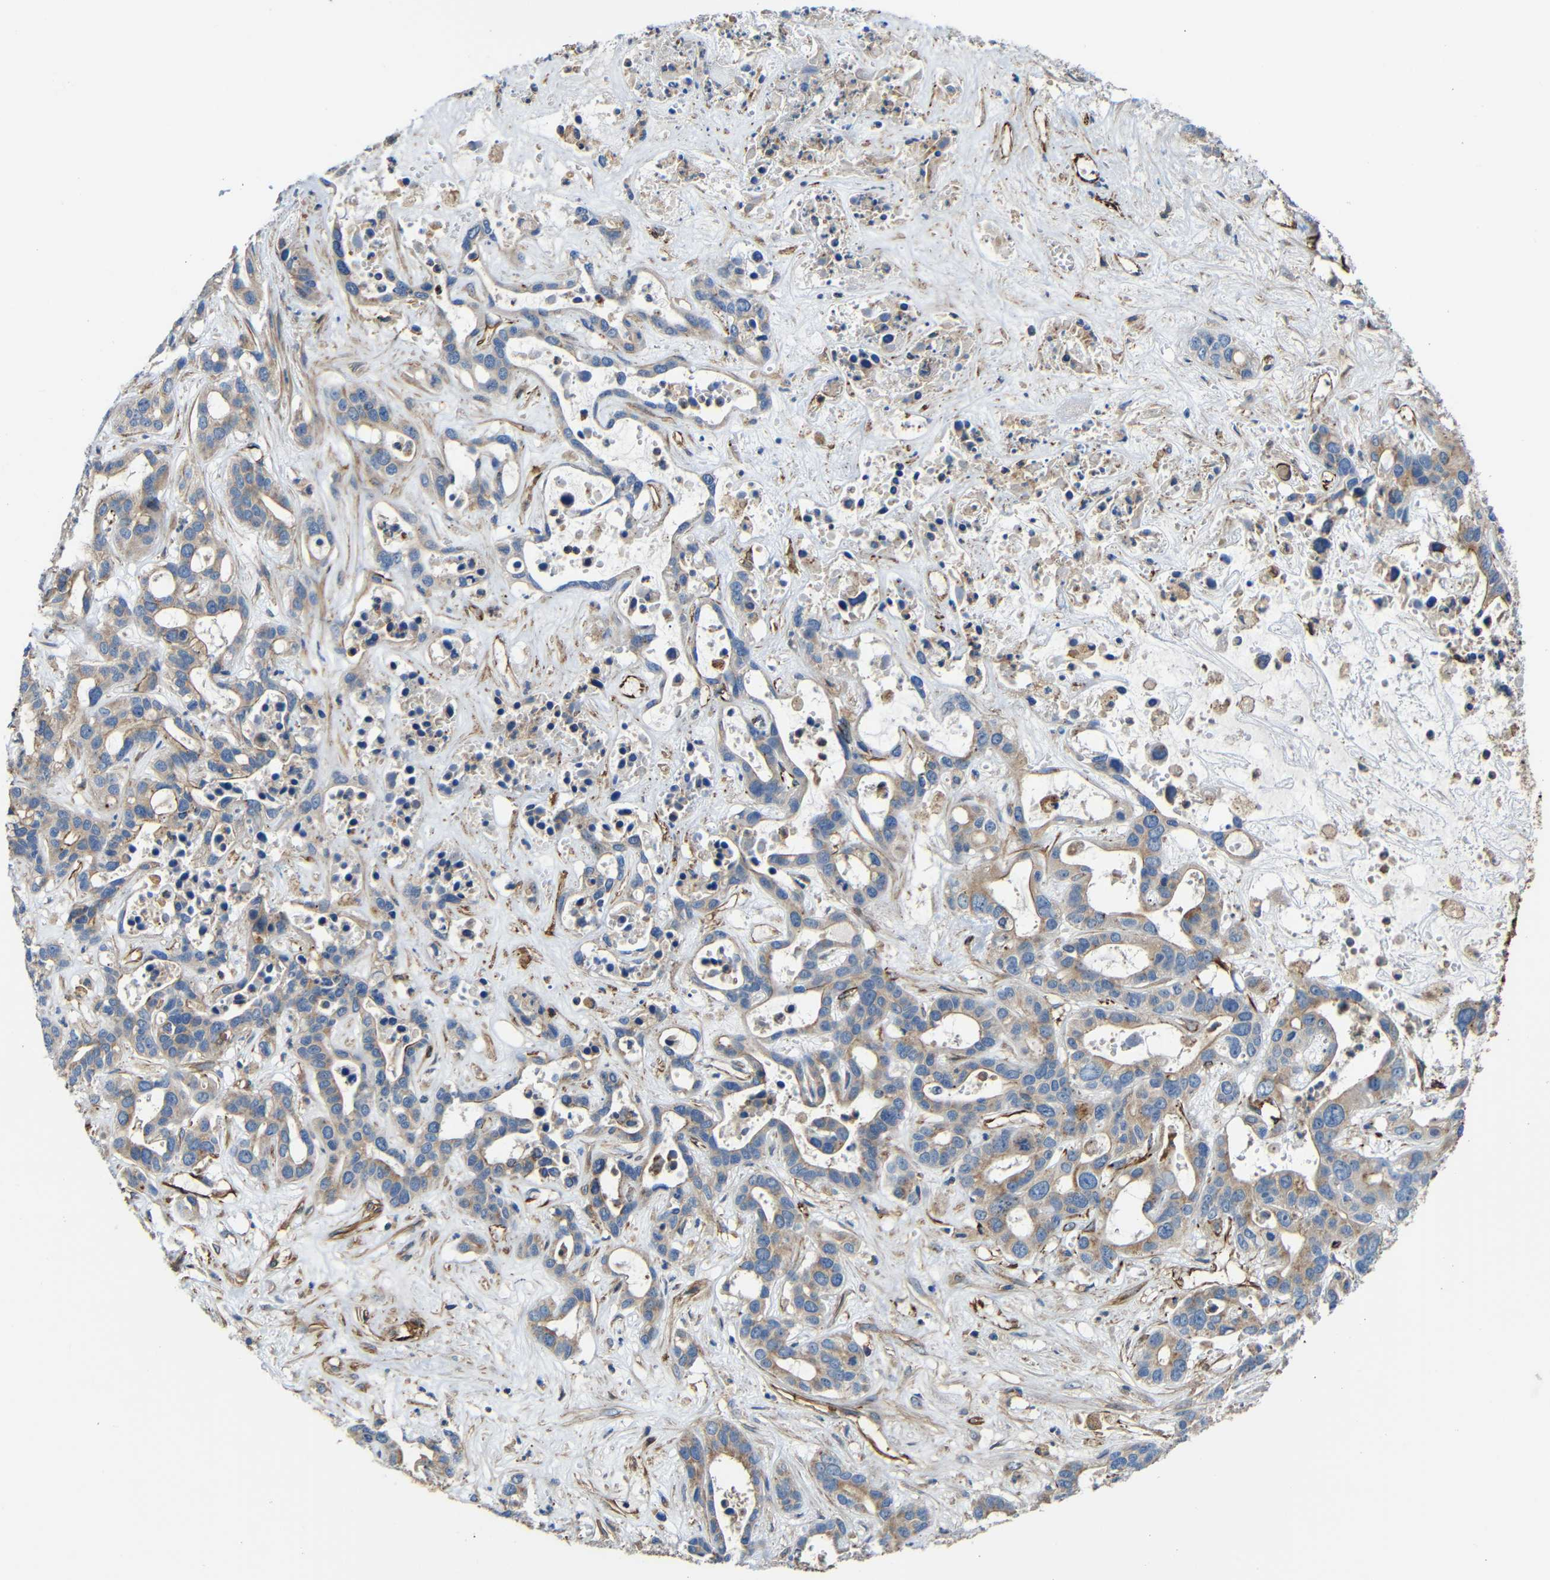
{"staining": {"intensity": "moderate", "quantity": ">75%", "location": "cytoplasmic/membranous"}, "tissue": "liver cancer", "cell_type": "Tumor cells", "image_type": "cancer", "snomed": [{"axis": "morphology", "description": "Cholangiocarcinoma"}, {"axis": "topography", "description": "Liver"}], "caption": "A high-resolution histopathology image shows immunohistochemistry staining of cholangiocarcinoma (liver), which exhibits moderate cytoplasmic/membranous staining in about >75% of tumor cells.", "gene": "IGSF10", "patient": {"sex": "female", "age": 65}}